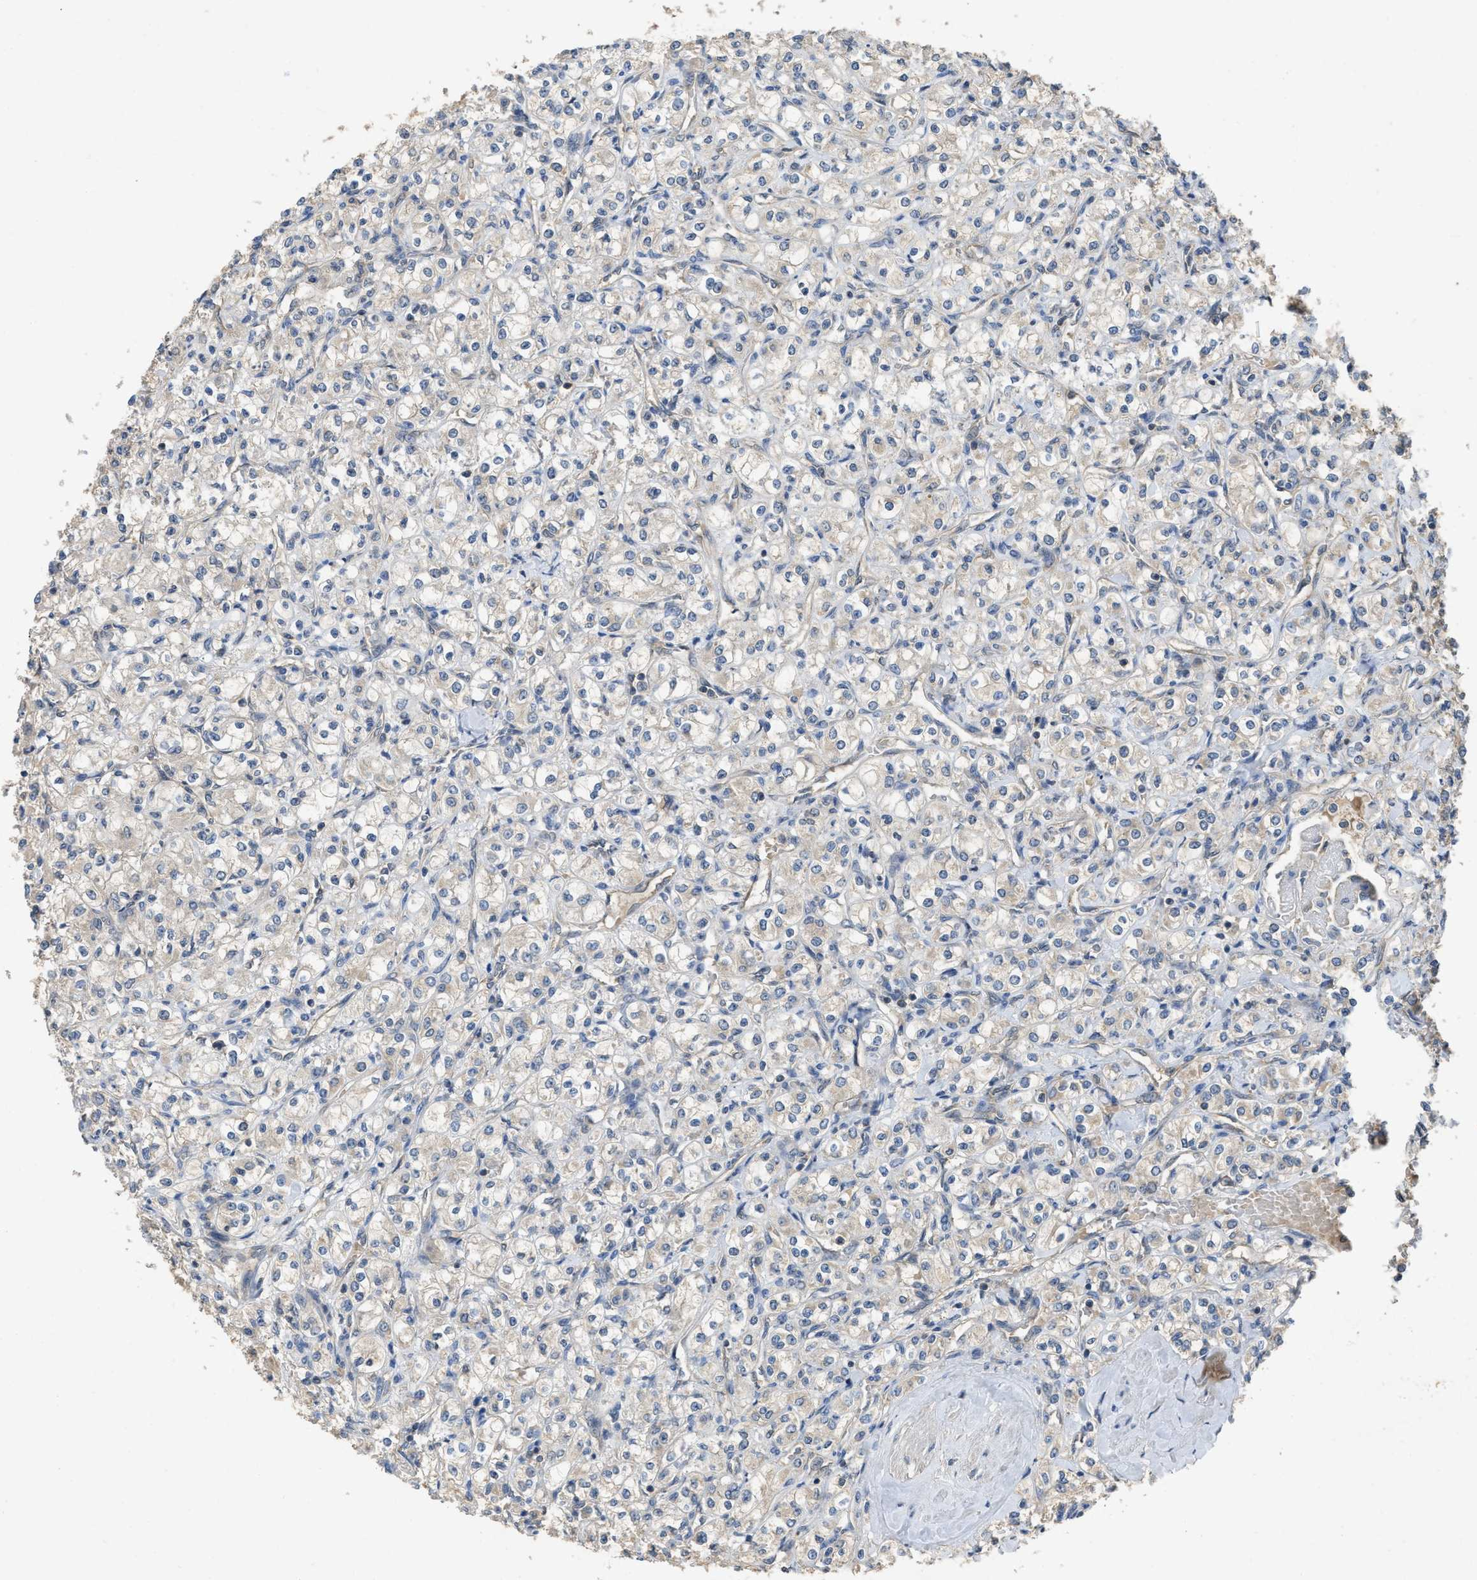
{"staining": {"intensity": "negative", "quantity": "none", "location": "none"}, "tissue": "renal cancer", "cell_type": "Tumor cells", "image_type": "cancer", "snomed": [{"axis": "morphology", "description": "Adenocarcinoma, NOS"}, {"axis": "topography", "description": "Kidney"}], "caption": "High magnification brightfield microscopy of adenocarcinoma (renal) stained with DAB (brown) and counterstained with hematoxylin (blue): tumor cells show no significant positivity.", "gene": "PPP3CA", "patient": {"sex": "male", "age": 77}}